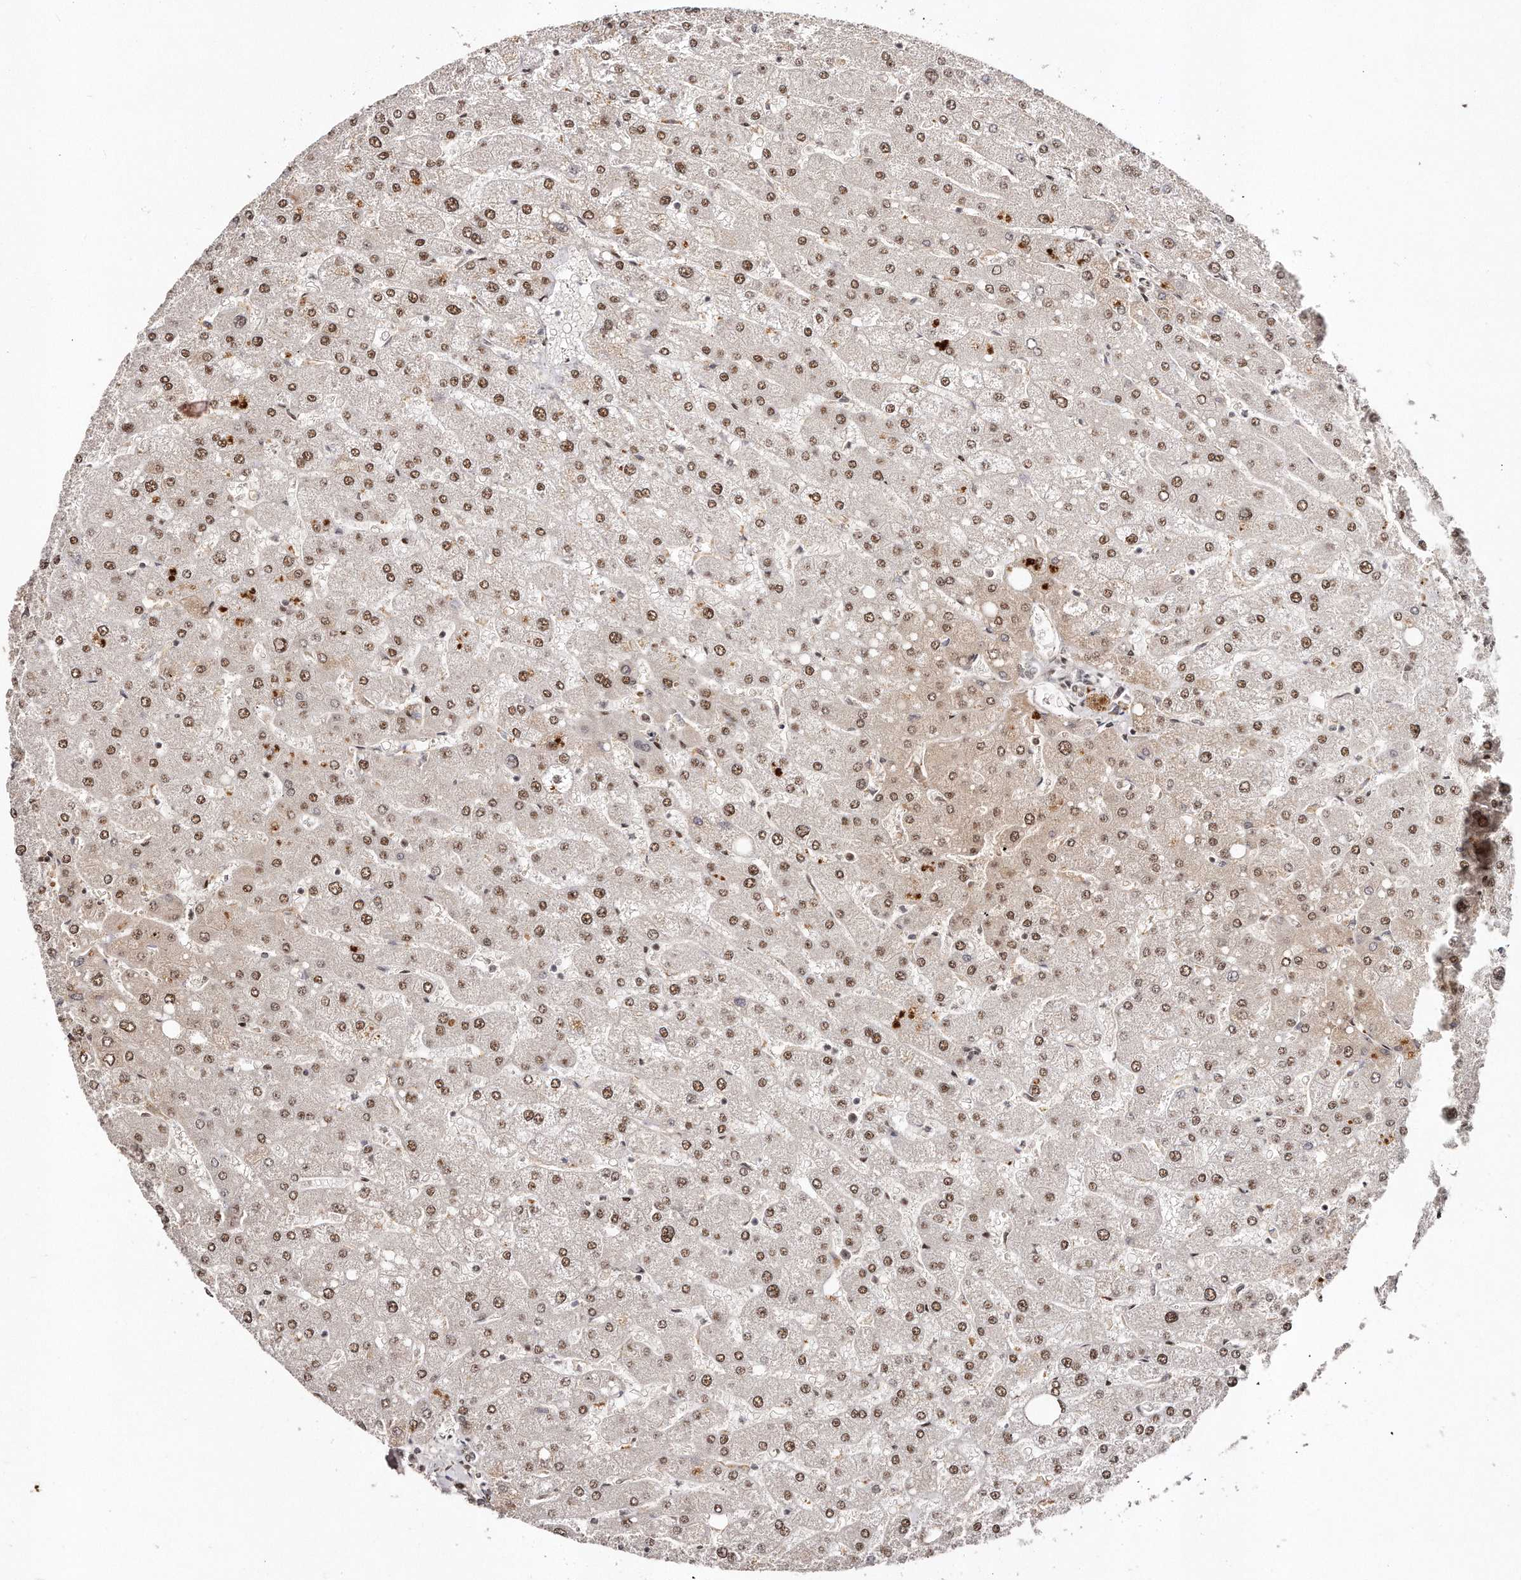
{"staining": {"intensity": "weak", "quantity": "<25%", "location": "nuclear"}, "tissue": "liver", "cell_type": "Cholangiocytes", "image_type": "normal", "snomed": [{"axis": "morphology", "description": "Normal tissue, NOS"}, {"axis": "topography", "description": "Liver"}], "caption": "Photomicrograph shows no protein expression in cholangiocytes of benign liver.", "gene": "SOX4", "patient": {"sex": "male", "age": 55}}